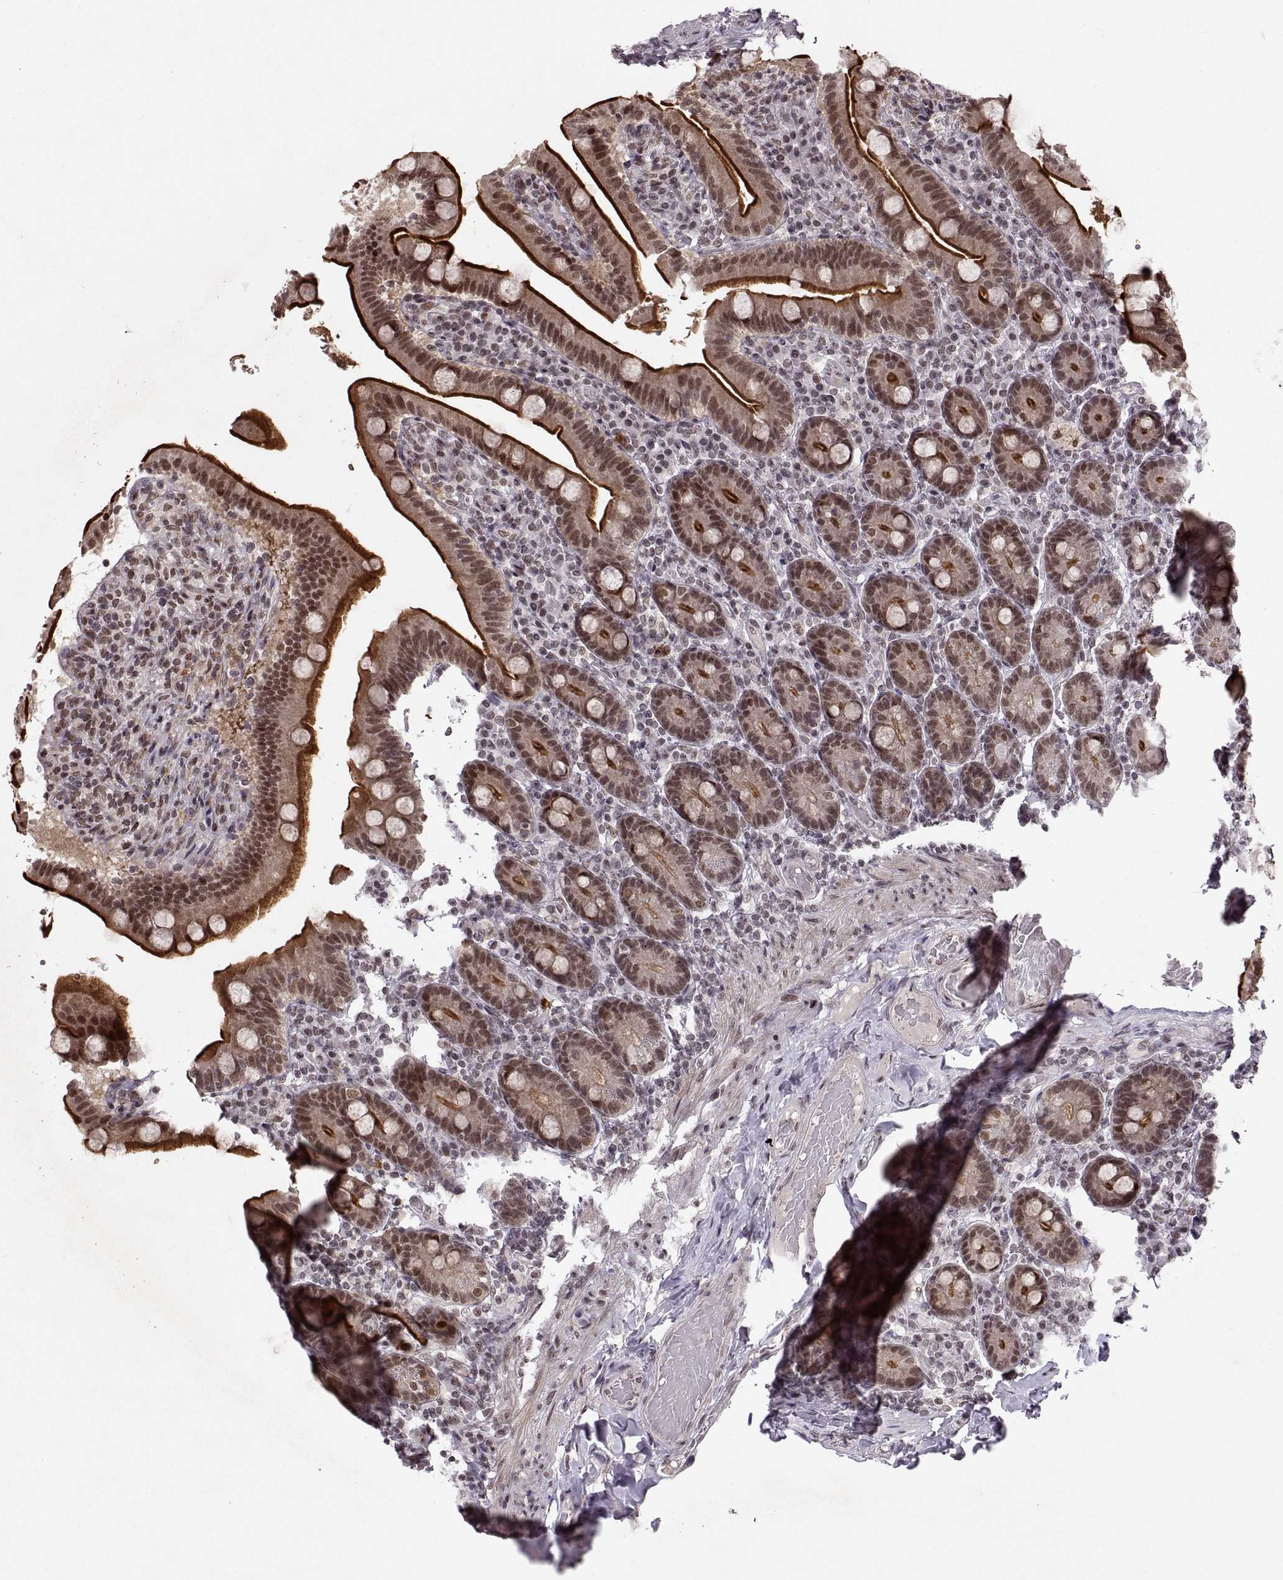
{"staining": {"intensity": "strong", "quantity": ">75%", "location": "cytoplasmic/membranous,nuclear"}, "tissue": "small intestine", "cell_type": "Glandular cells", "image_type": "normal", "snomed": [{"axis": "morphology", "description": "Normal tissue, NOS"}, {"axis": "topography", "description": "Small intestine"}], "caption": "Human small intestine stained for a protein (brown) reveals strong cytoplasmic/membranous,nuclear positive positivity in approximately >75% of glandular cells.", "gene": "MT1E", "patient": {"sex": "male", "age": 66}}